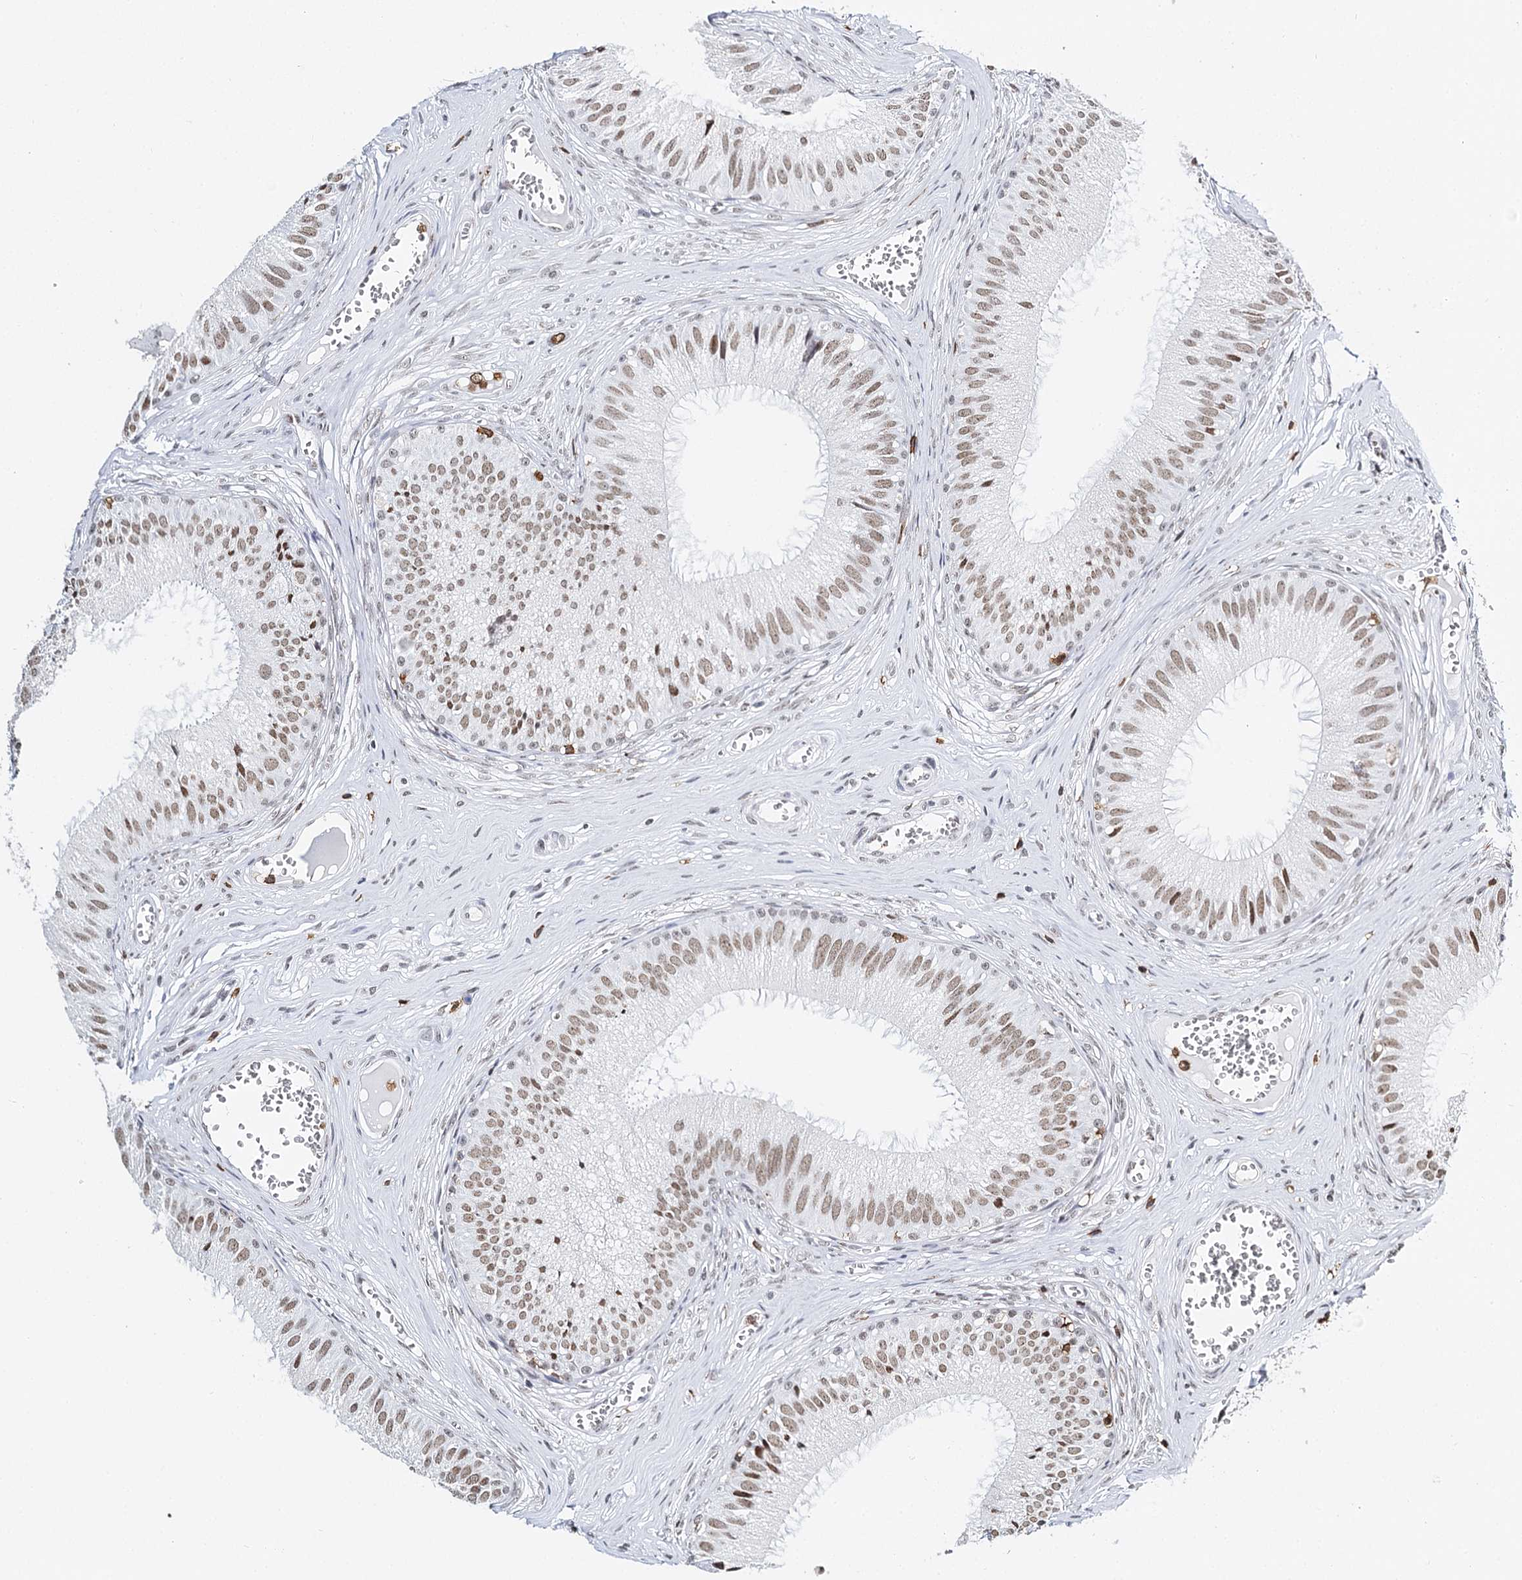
{"staining": {"intensity": "moderate", "quantity": ">75%", "location": "nuclear"}, "tissue": "epididymis", "cell_type": "Glandular cells", "image_type": "normal", "snomed": [{"axis": "morphology", "description": "Normal tissue, NOS"}, {"axis": "topography", "description": "Epididymis"}], "caption": "Glandular cells show medium levels of moderate nuclear positivity in approximately >75% of cells in unremarkable epididymis.", "gene": "BARD1", "patient": {"sex": "male", "age": 36}}